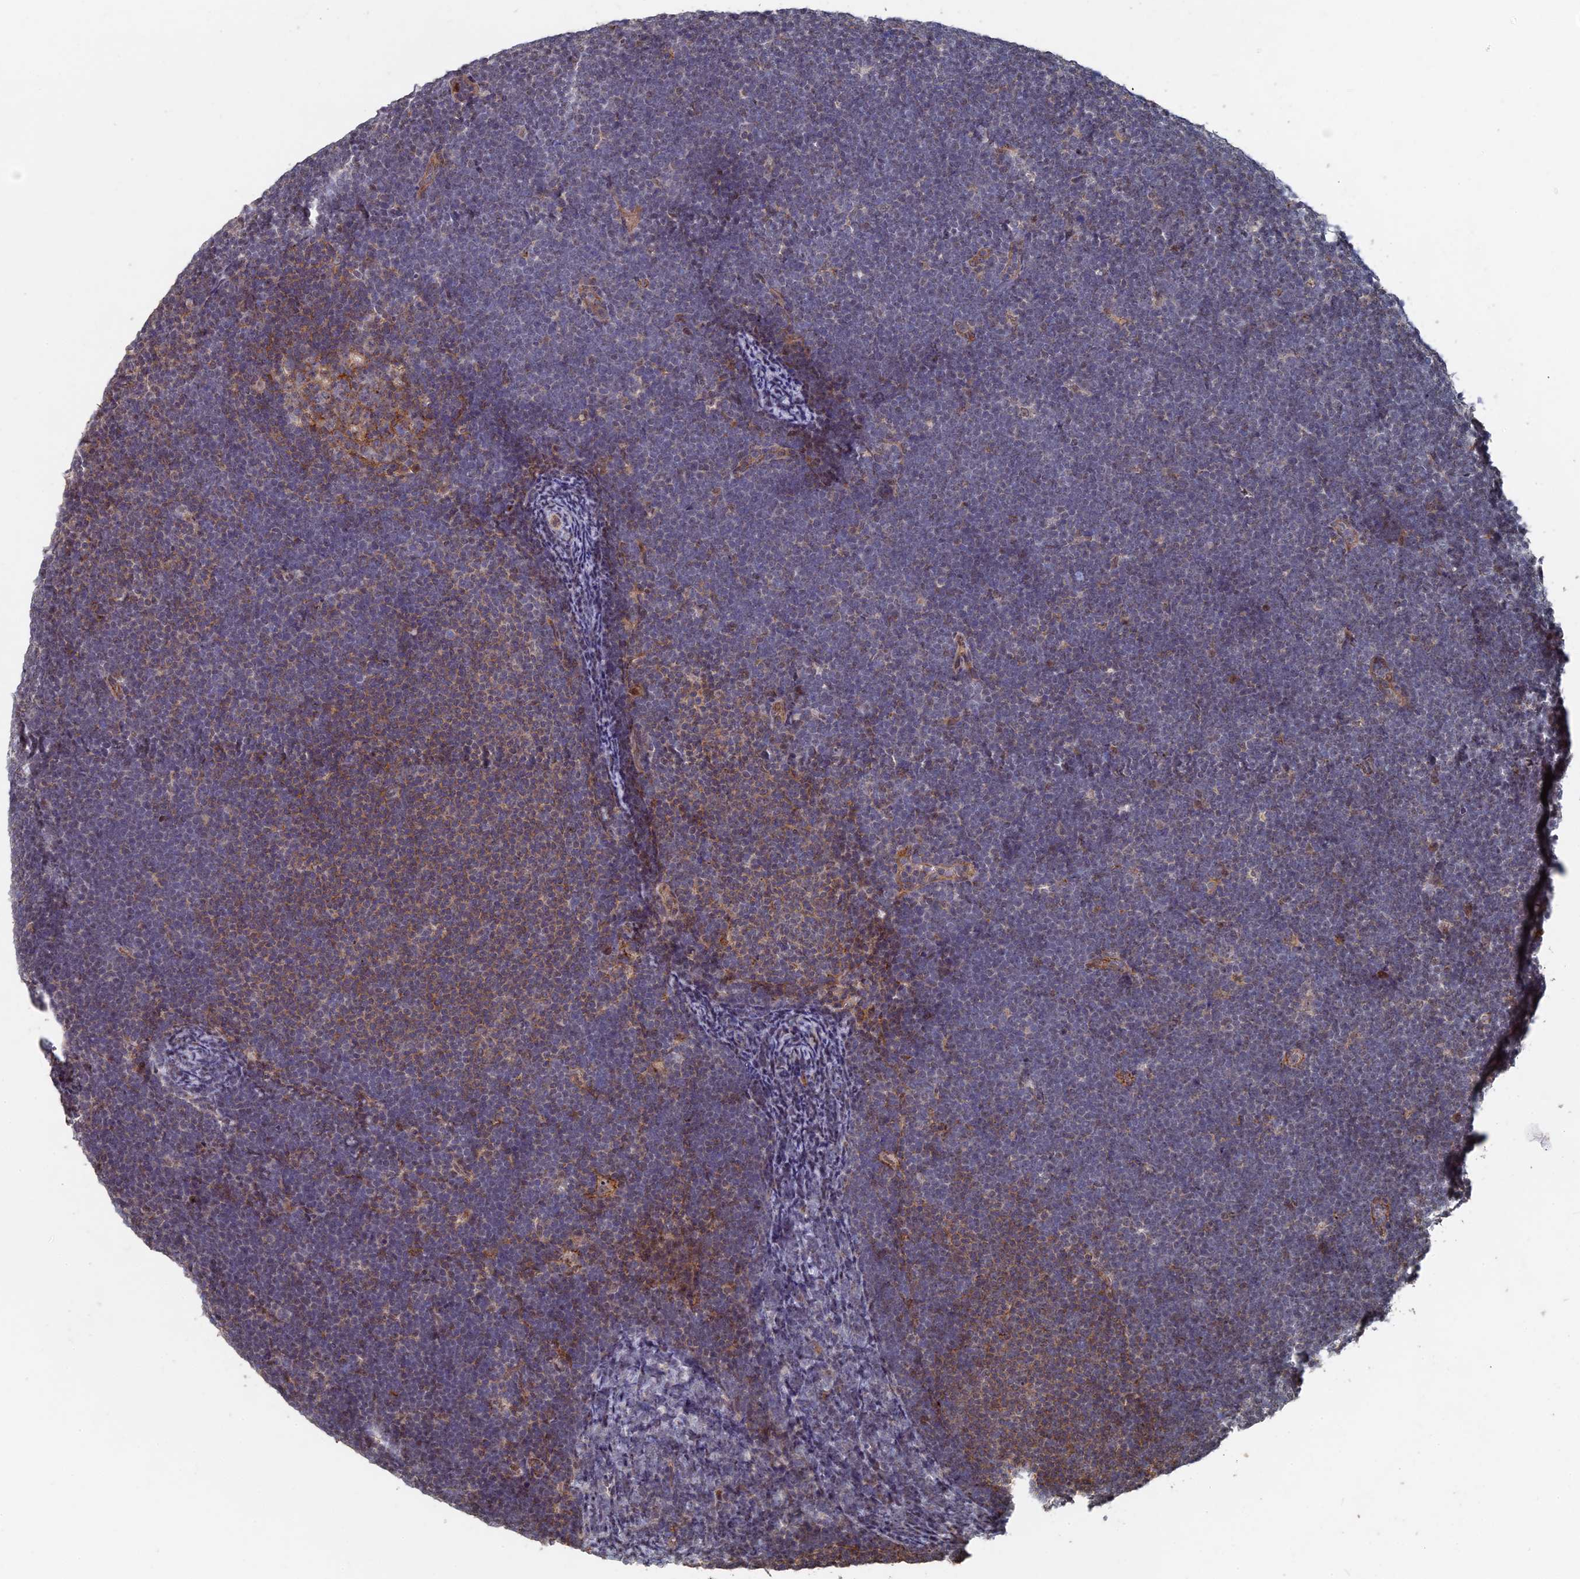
{"staining": {"intensity": "moderate", "quantity": "<25%", "location": "cytoplasmic/membranous"}, "tissue": "lymphoma", "cell_type": "Tumor cells", "image_type": "cancer", "snomed": [{"axis": "morphology", "description": "Malignant lymphoma, non-Hodgkin's type, High grade"}, {"axis": "topography", "description": "Lymph node"}], "caption": "This is an image of immunohistochemistry (IHC) staining of high-grade malignant lymphoma, non-Hodgkin's type, which shows moderate positivity in the cytoplasmic/membranous of tumor cells.", "gene": "KIAA1328", "patient": {"sex": "male", "age": 13}}